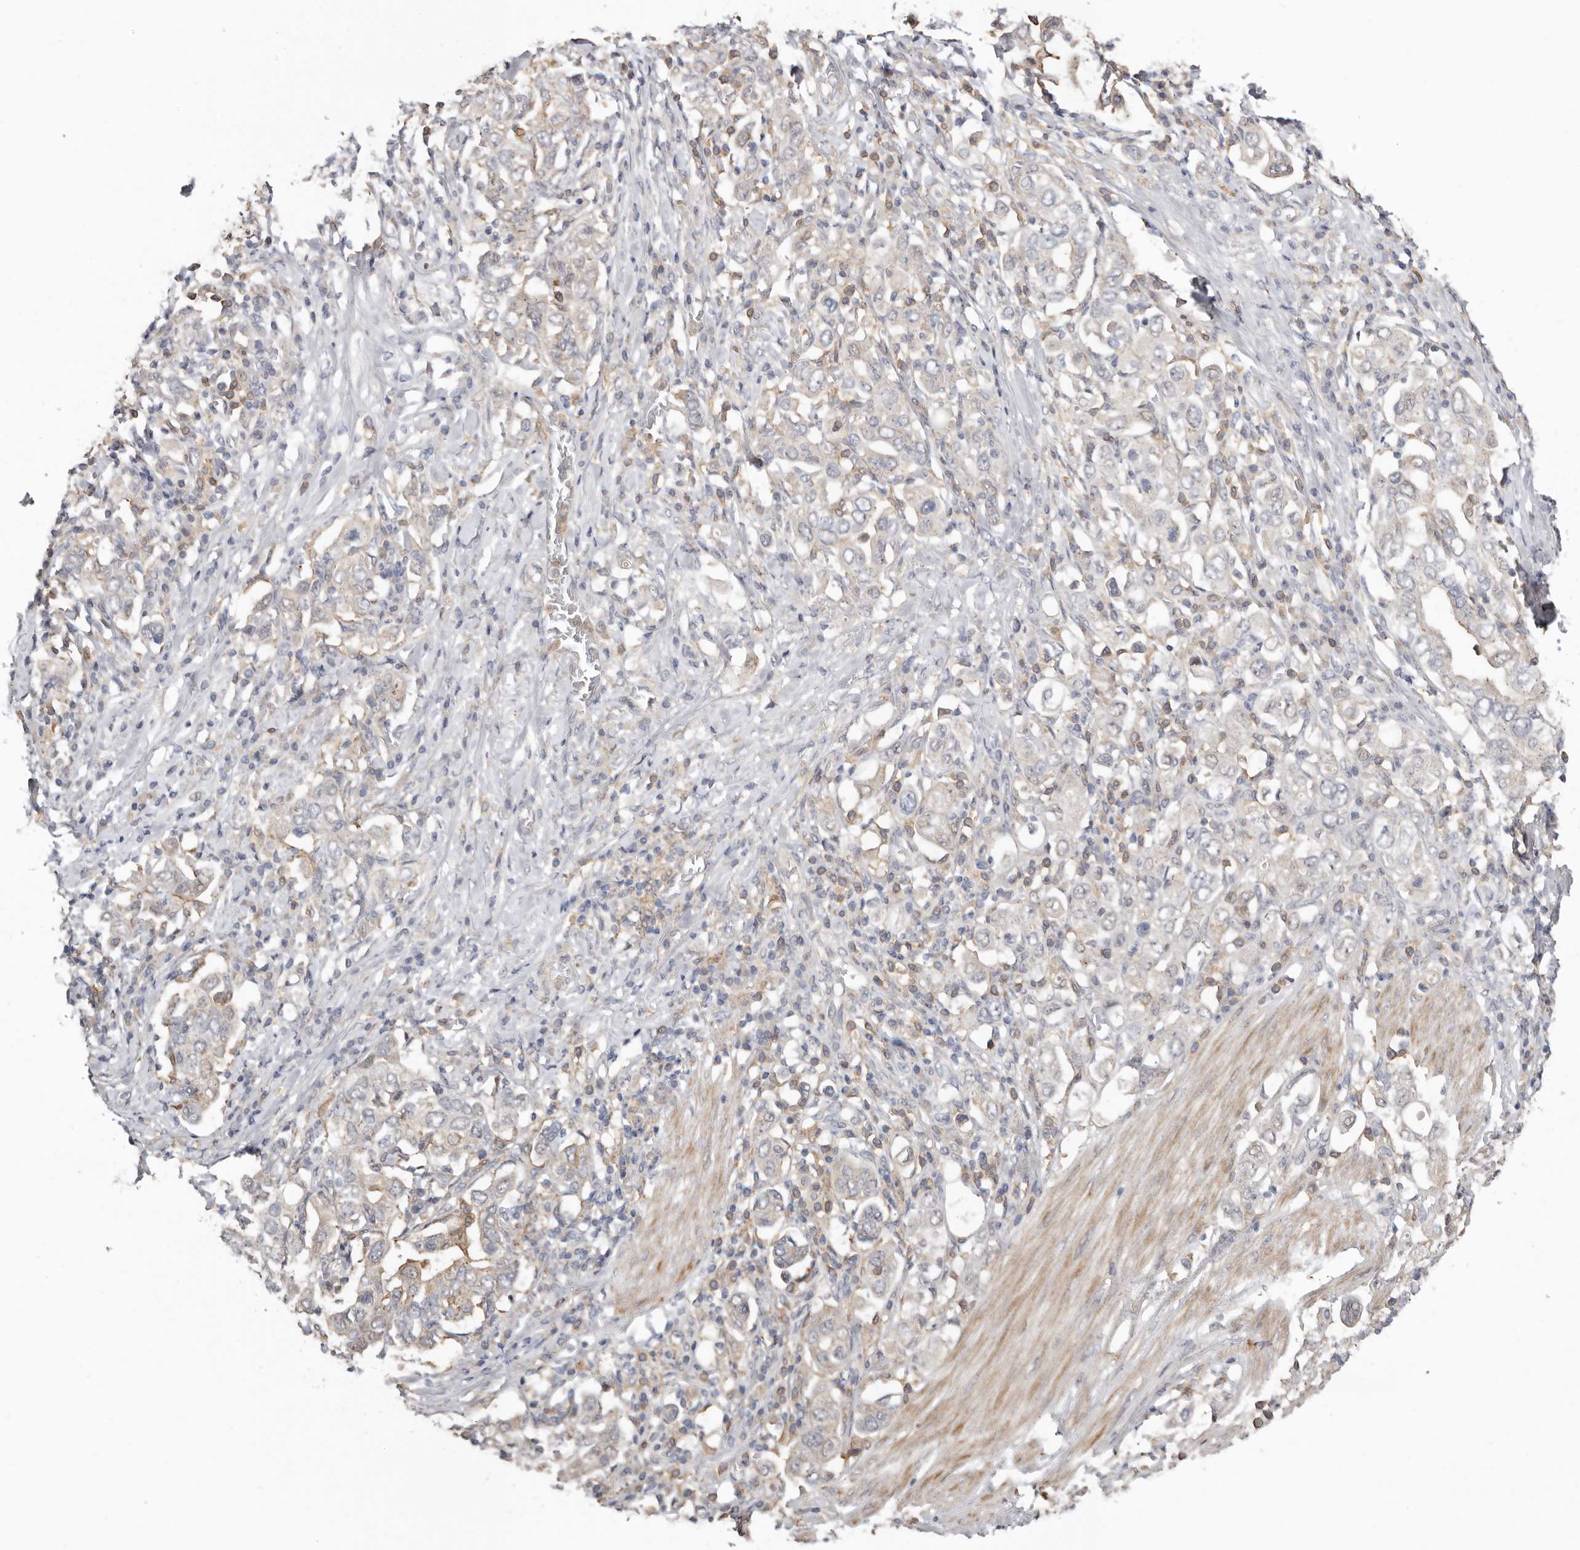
{"staining": {"intensity": "weak", "quantity": "25%-75%", "location": "cytoplasmic/membranous"}, "tissue": "stomach cancer", "cell_type": "Tumor cells", "image_type": "cancer", "snomed": [{"axis": "morphology", "description": "Adenocarcinoma, NOS"}, {"axis": "topography", "description": "Stomach, upper"}], "caption": "Immunohistochemical staining of adenocarcinoma (stomach) demonstrates weak cytoplasmic/membranous protein positivity in approximately 25%-75% of tumor cells. (DAB IHC with brightfield microscopy, high magnification).", "gene": "MSRB2", "patient": {"sex": "male", "age": 62}}